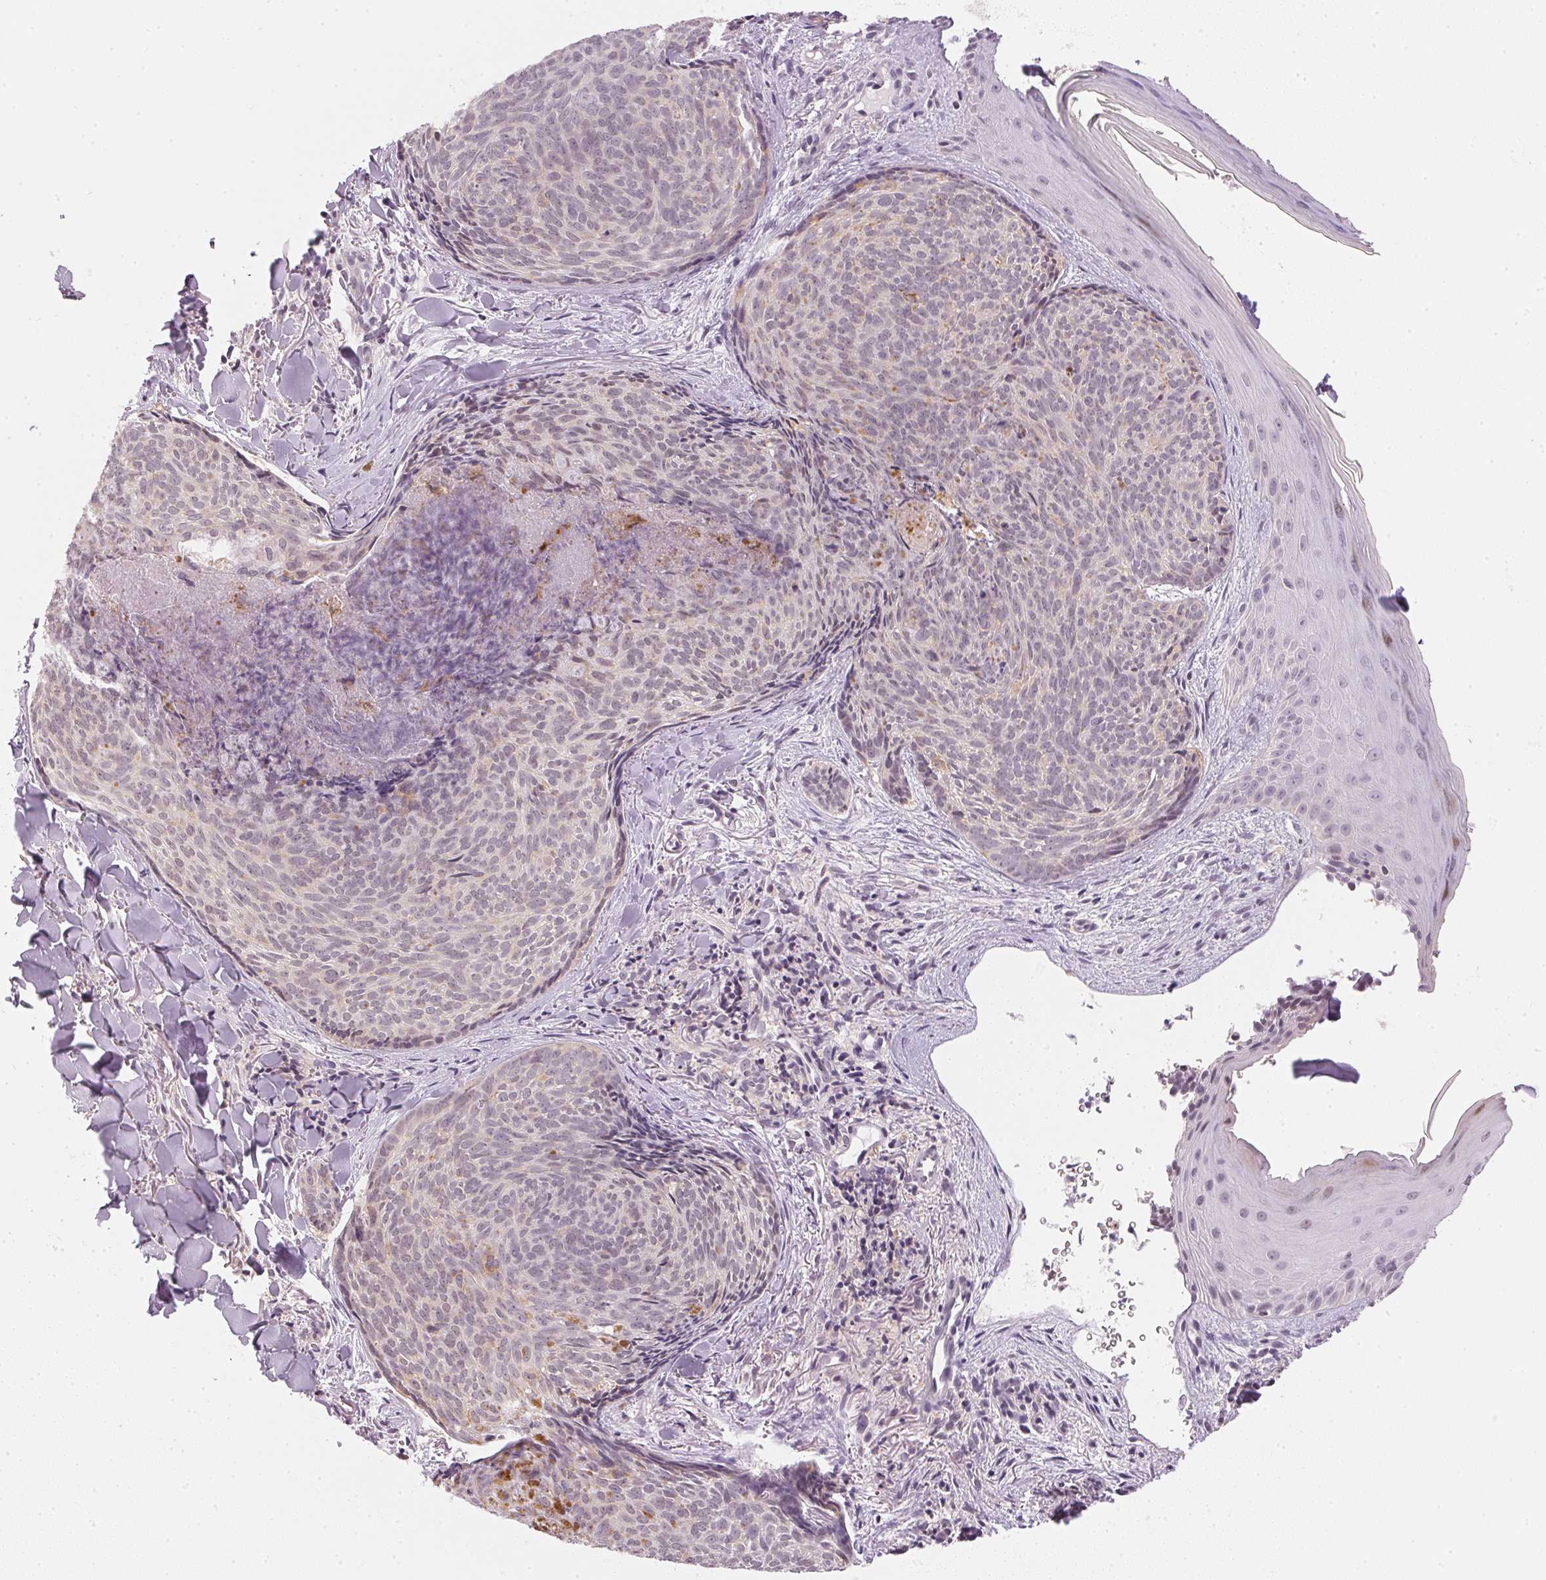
{"staining": {"intensity": "negative", "quantity": "none", "location": "none"}, "tissue": "skin cancer", "cell_type": "Tumor cells", "image_type": "cancer", "snomed": [{"axis": "morphology", "description": "Basal cell carcinoma"}, {"axis": "topography", "description": "Skin"}], "caption": "Immunohistochemistry of human skin cancer displays no positivity in tumor cells.", "gene": "KPRP", "patient": {"sex": "female", "age": 82}}